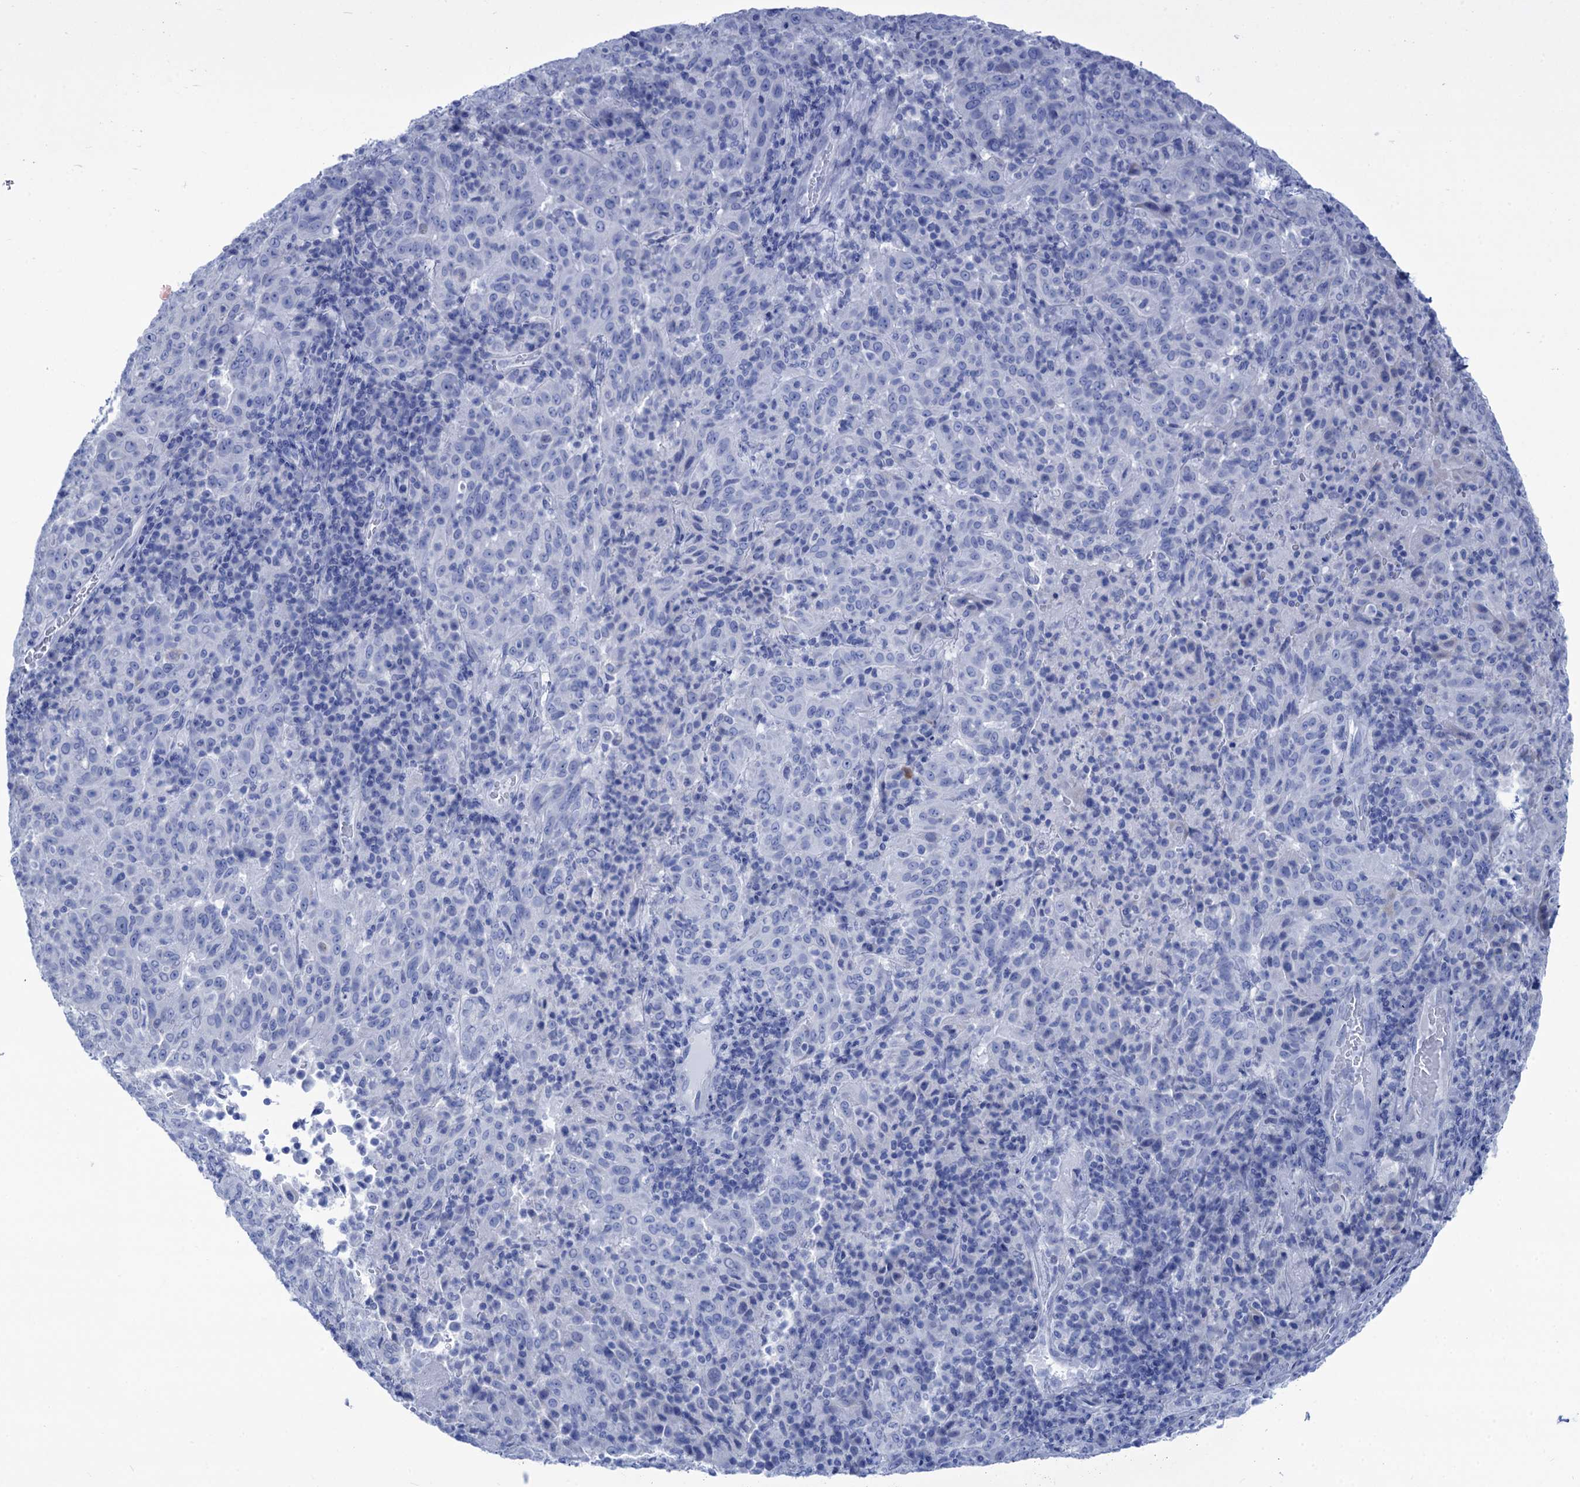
{"staining": {"intensity": "negative", "quantity": "none", "location": "none"}, "tissue": "pancreatic cancer", "cell_type": "Tumor cells", "image_type": "cancer", "snomed": [{"axis": "morphology", "description": "Adenocarcinoma, NOS"}, {"axis": "topography", "description": "Pancreas"}], "caption": "Immunohistochemistry of human adenocarcinoma (pancreatic) demonstrates no expression in tumor cells. (DAB immunohistochemistry (IHC) visualized using brightfield microscopy, high magnification).", "gene": "CABYR", "patient": {"sex": "male", "age": 63}}